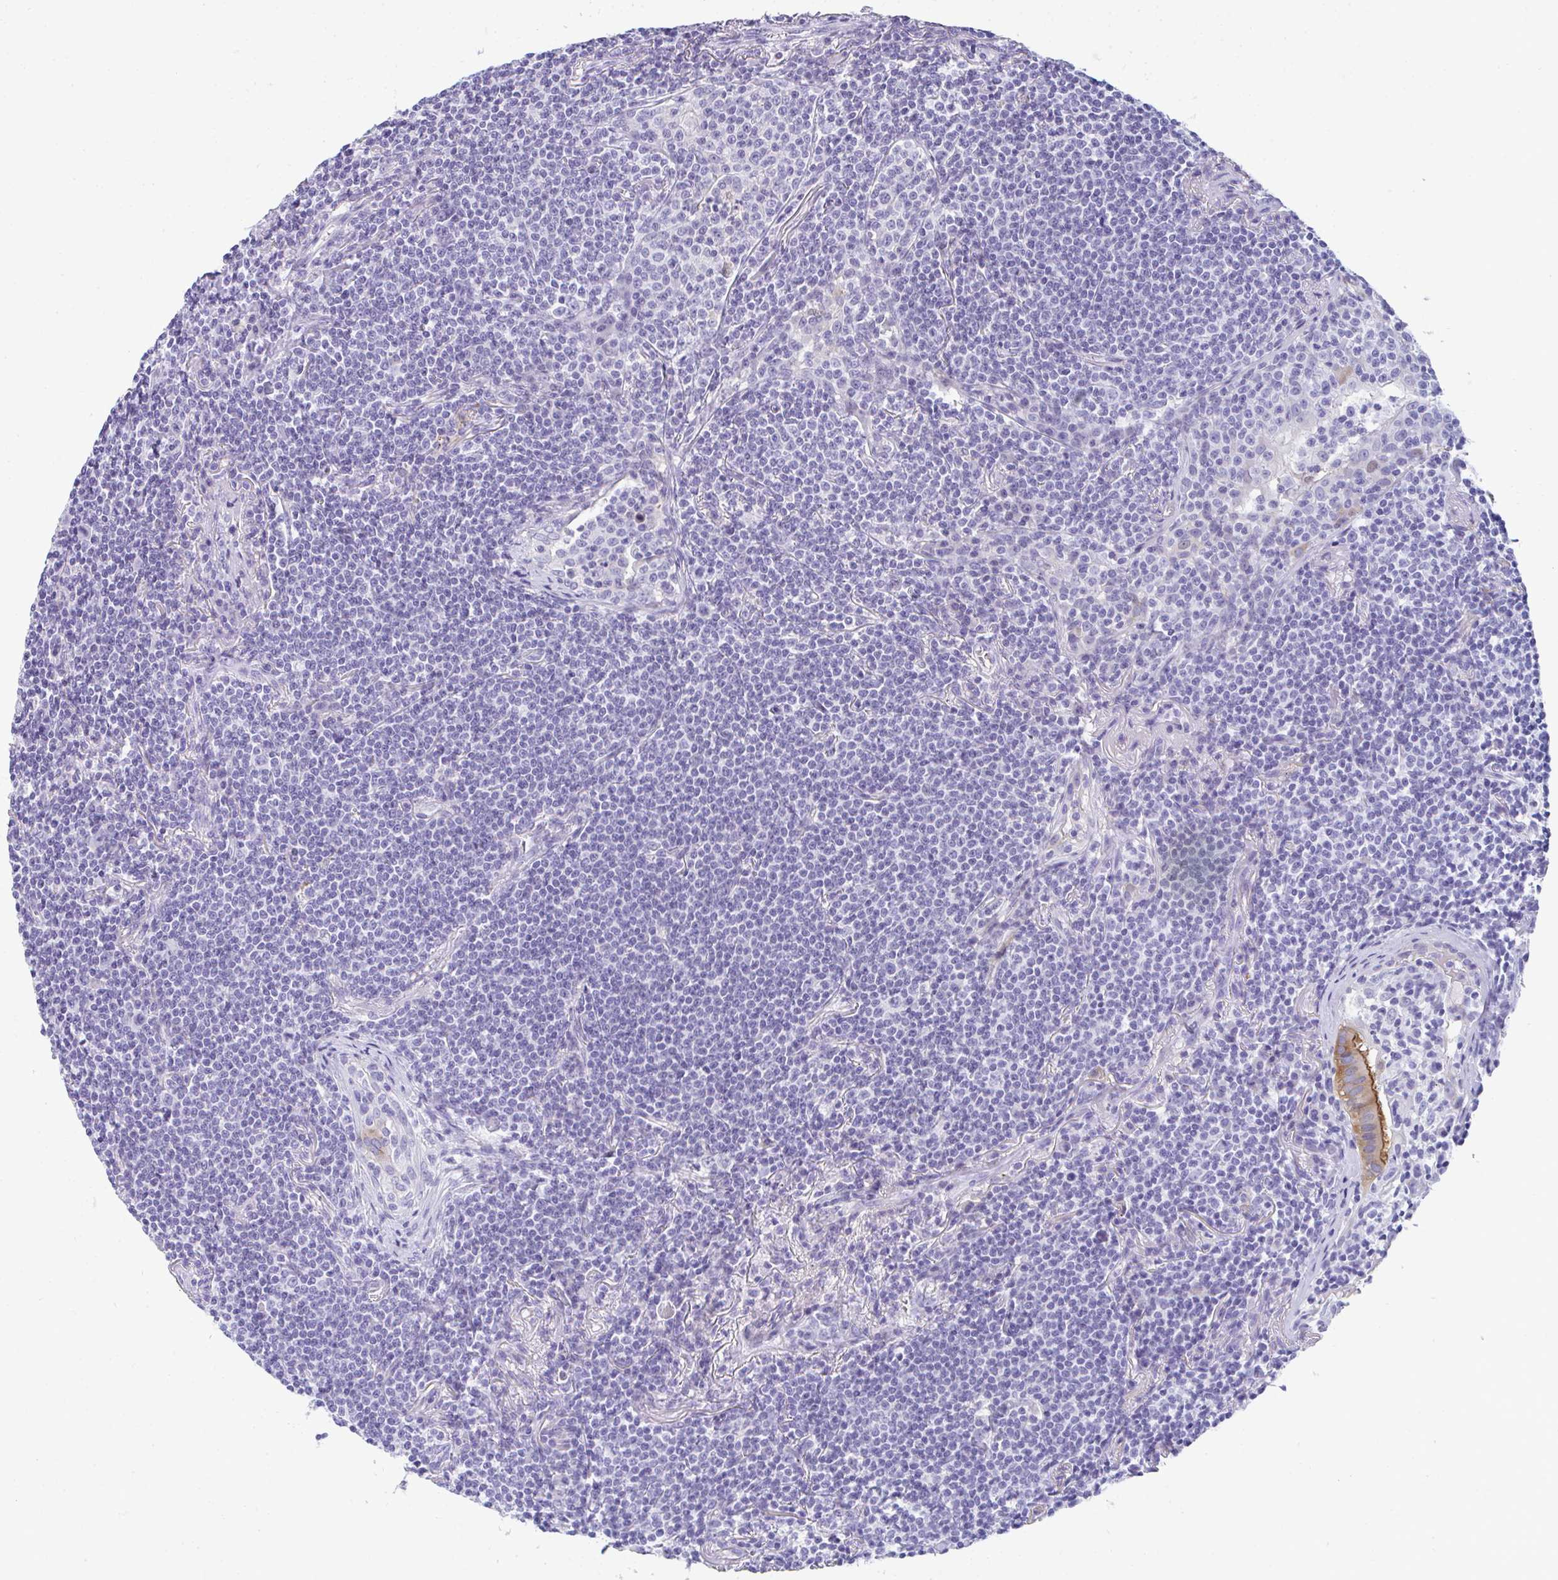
{"staining": {"intensity": "negative", "quantity": "none", "location": "none"}, "tissue": "lymphoma", "cell_type": "Tumor cells", "image_type": "cancer", "snomed": [{"axis": "morphology", "description": "Malignant lymphoma, non-Hodgkin's type, Low grade"}, {"axis": "topography", "description": "Lung"}], "caption": "Immunohistochemistry of lymphoma exhibits no staining in tumor cells.", "gene": "TTC30B", "patient": {"sex": "female", "age": 71}}